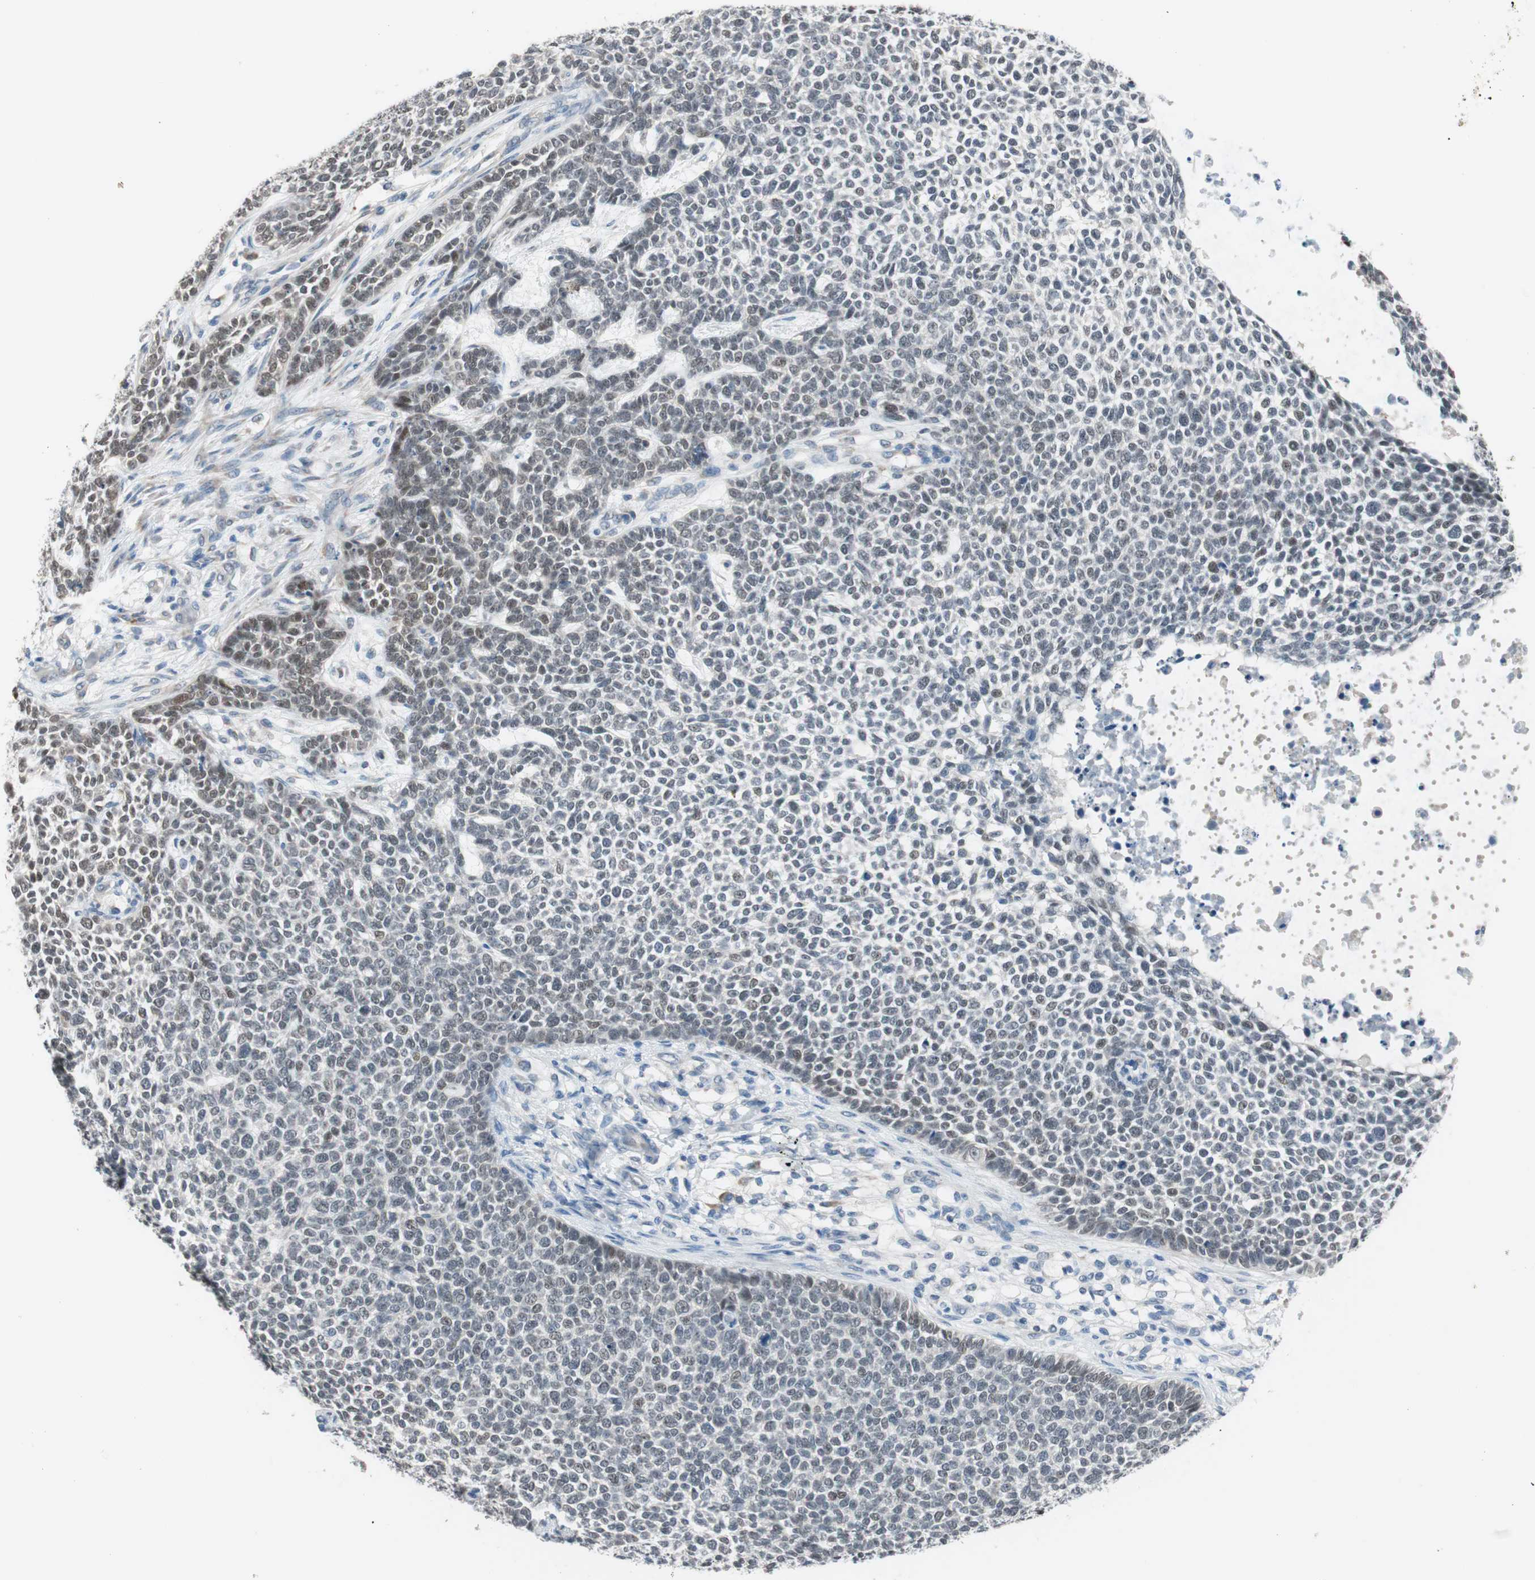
{"staining": {"intensity": "weak", "quantity": "25%-75%", "location": "nuclear"}, "tissue": "skin cancer", "cell_type": "Tumor cells", "image_type": "cancer", "snomed": [{"axis": "morphology", "description": "Basal cell carcinoma"}, {"axis": "topography", "description": "Skin"}], "caption": "DAB (3,3'-diaminobenzidine) immunohistochemical staining of human skin cancer displays weak nuclear protein expression in about 25%-75% of tumor cells. The protein is shown in brown color, while the nuclei are stained blue.", "gene": "GRHL1", "patient": {"sex": "female", "age": 84}}